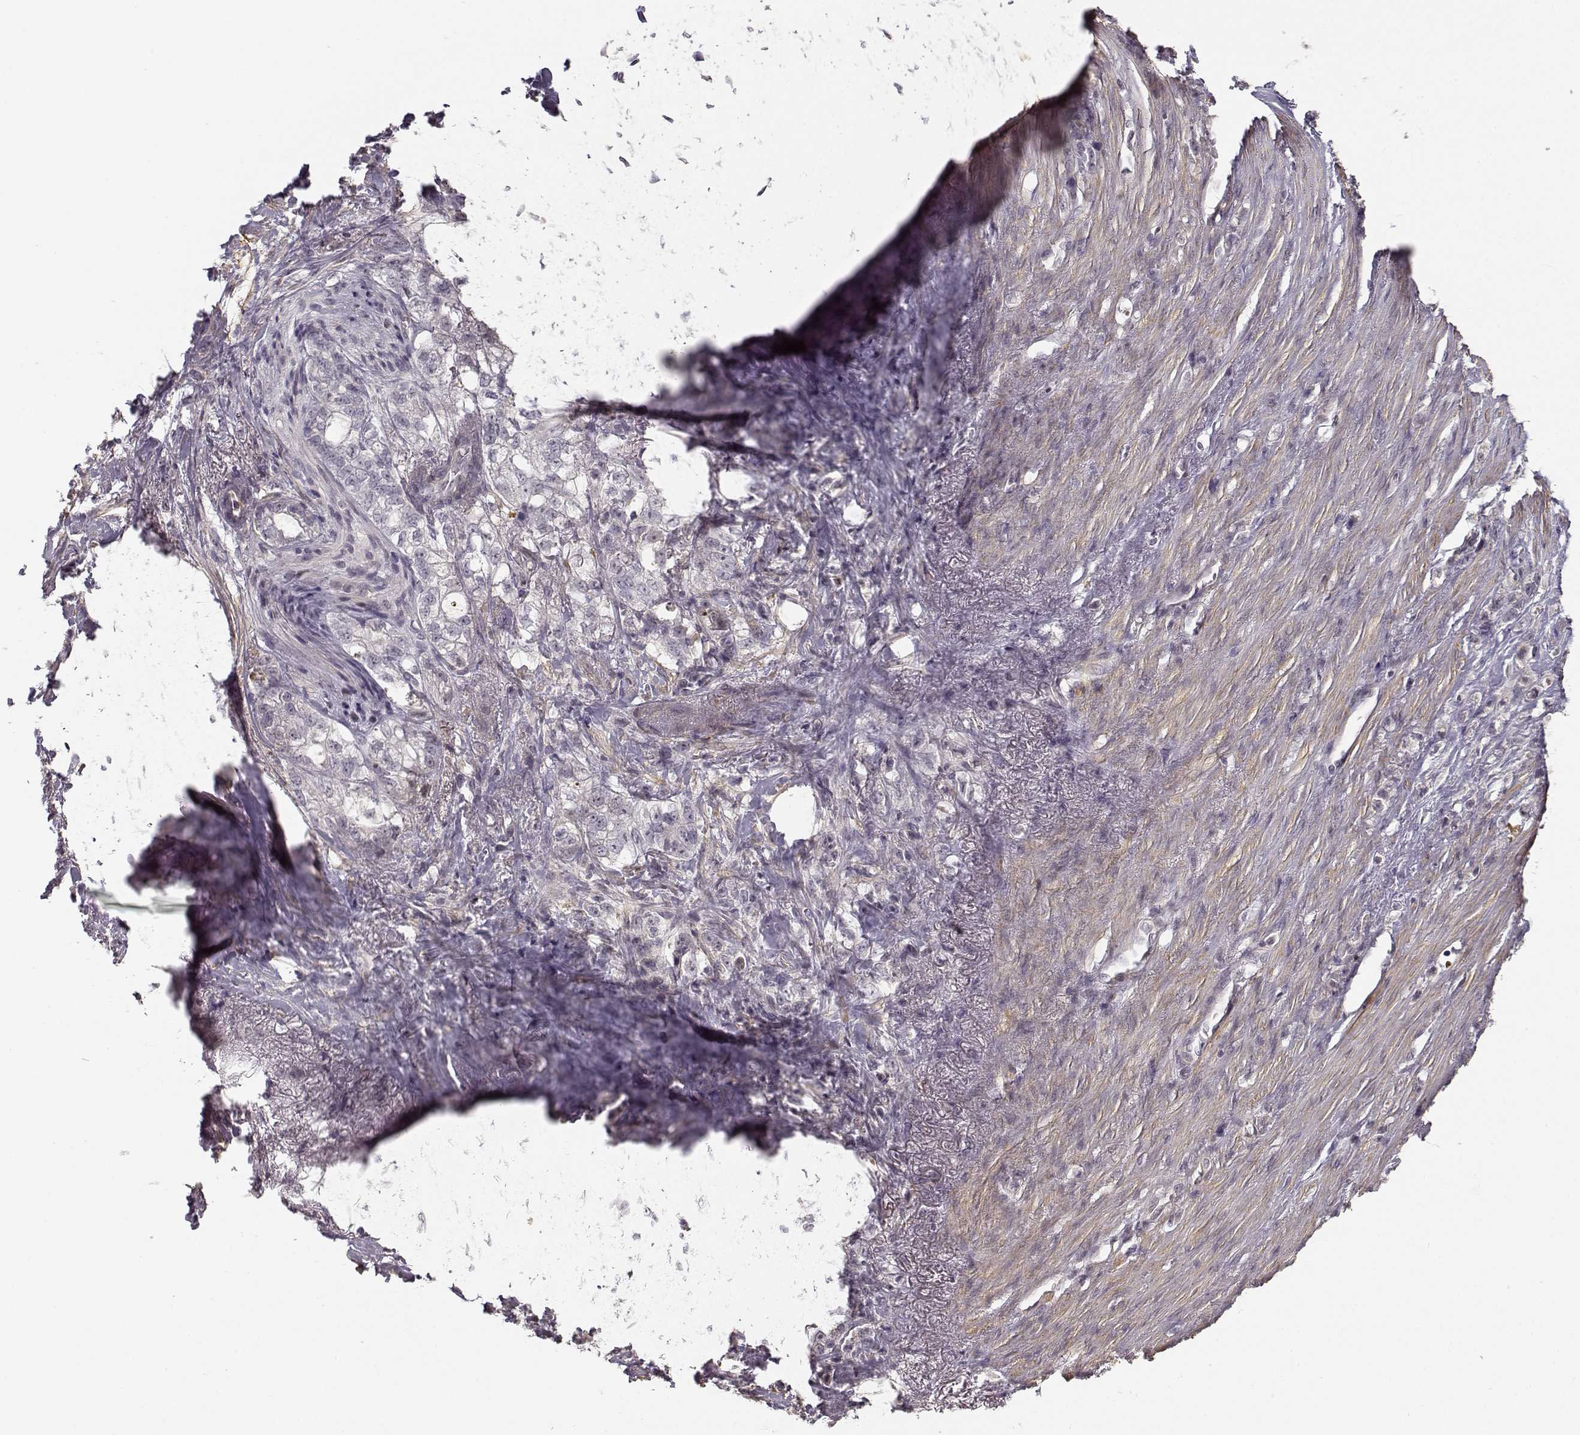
{"staining": {"intensity": "weak", "quantity": "<25%", "location": "cytoplasmic/membranous"}, "tissue": "stomach cancer", "cell_type": "Tumor cells", "image_type": "cancer", "snomed": [{"axis": "morphology", "description": "Adenocarcinoma, NOS"}, {"axis": "topography", "description": "Stomach, lower"}], "caption": "Histopathology image shows no significant protein staining in tumor cells of stomach cancer.", "gene": "RGS9BP", "patient": {"sex": "male", "age": 88}}